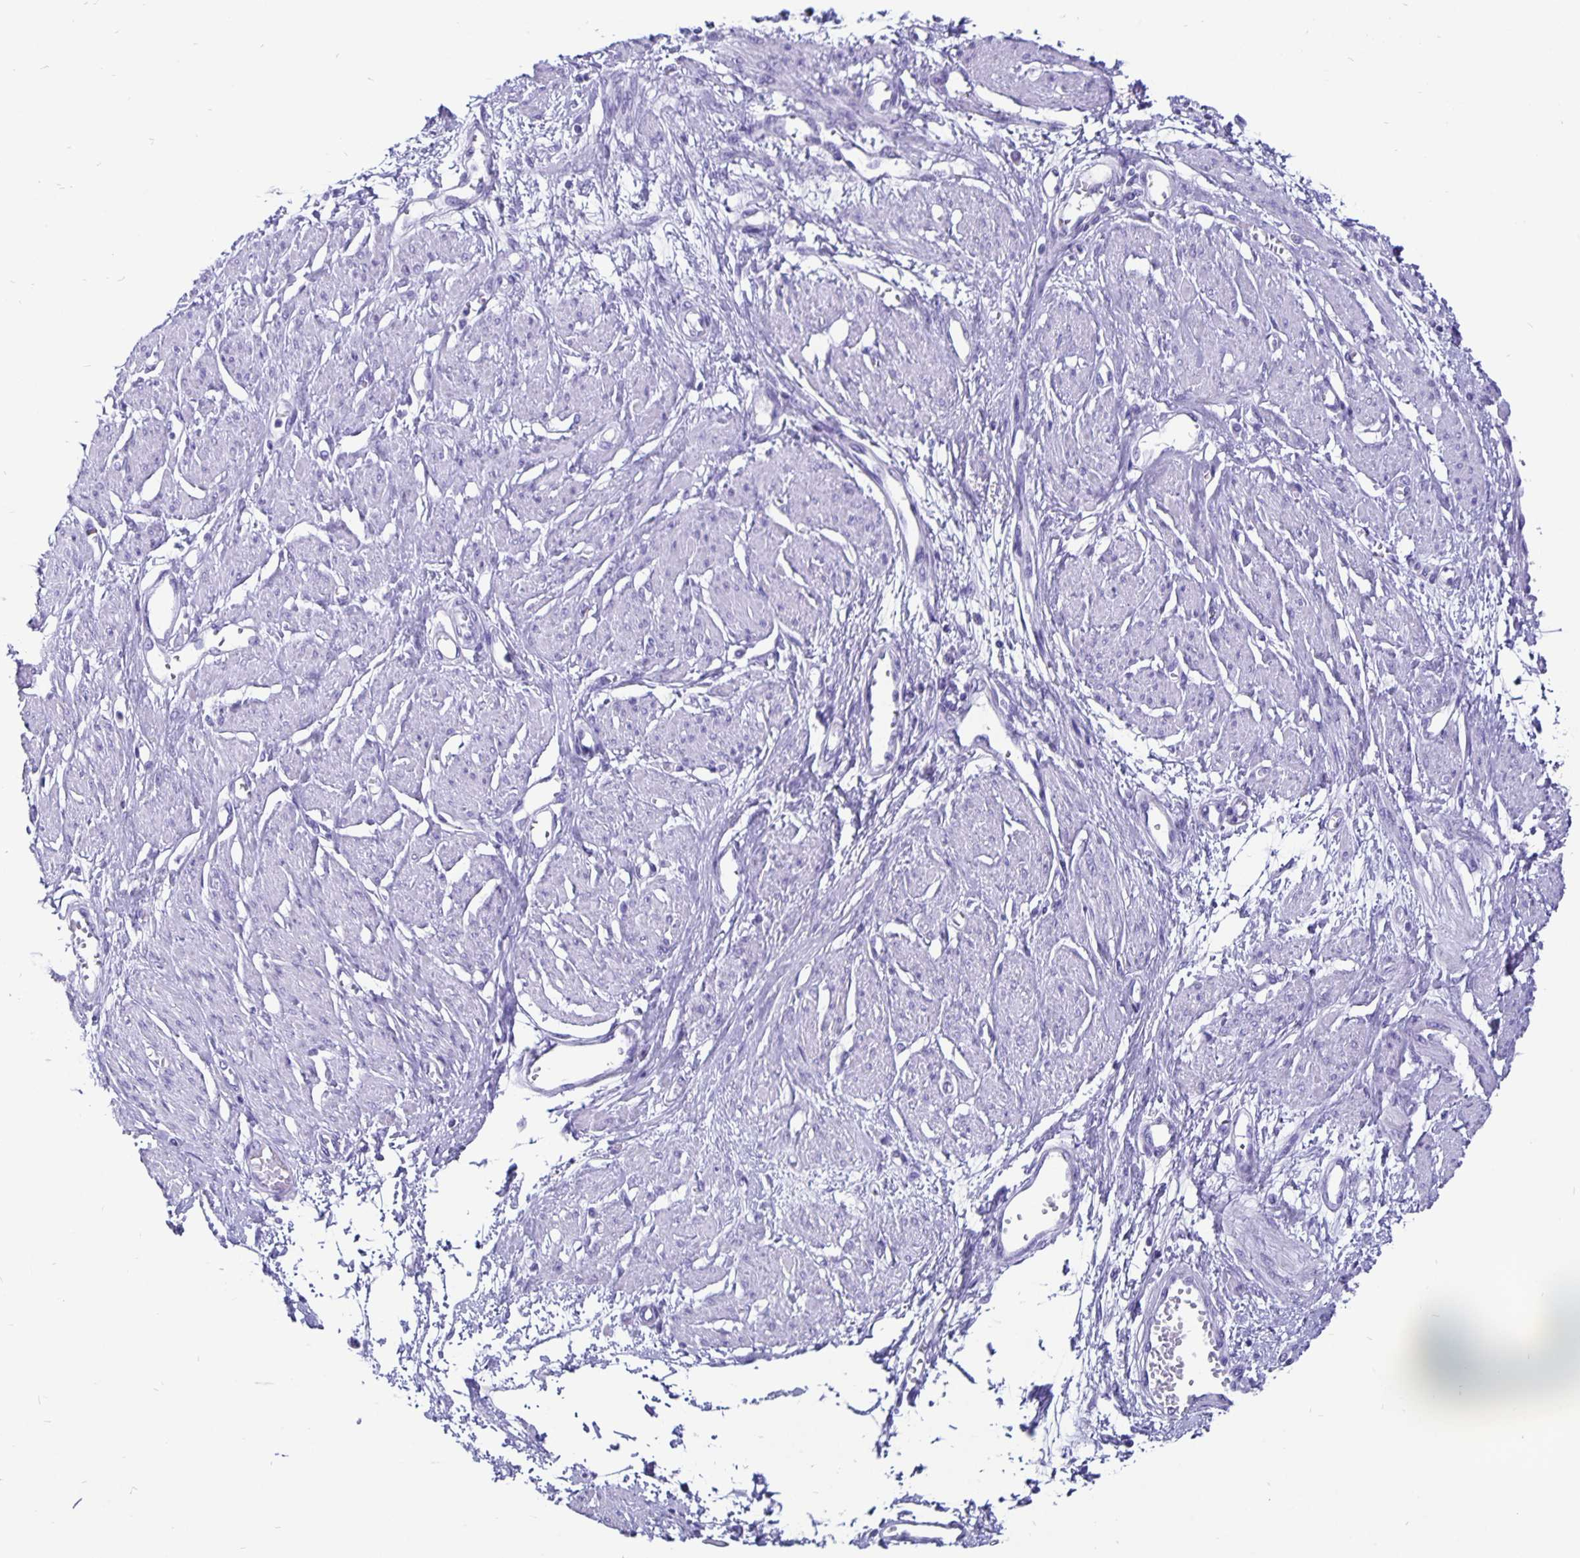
{"staining": {"intensity": "negative", "quantity": "none", "location": "none"}, "tissue": "smooth muscle", "cell_type": "Smooth muscle cells", "image_type": "normal", "snomed": [{"axis": "morphology", "description": "Normal tissue, NOS"}, {"axis": "topography", "description": "Smooth muscle"}, {"axis": "topography", "description": "Uterus"}], "caption": "High power microscopy micrograph of an immunohistochemistry (IHC) histopathology image of unremarkable smooth muscle, revealing no significant positivity in smooth muscle cells.", "gene": "ODF3B", "patient": {"sex": "female", "age": 39}}